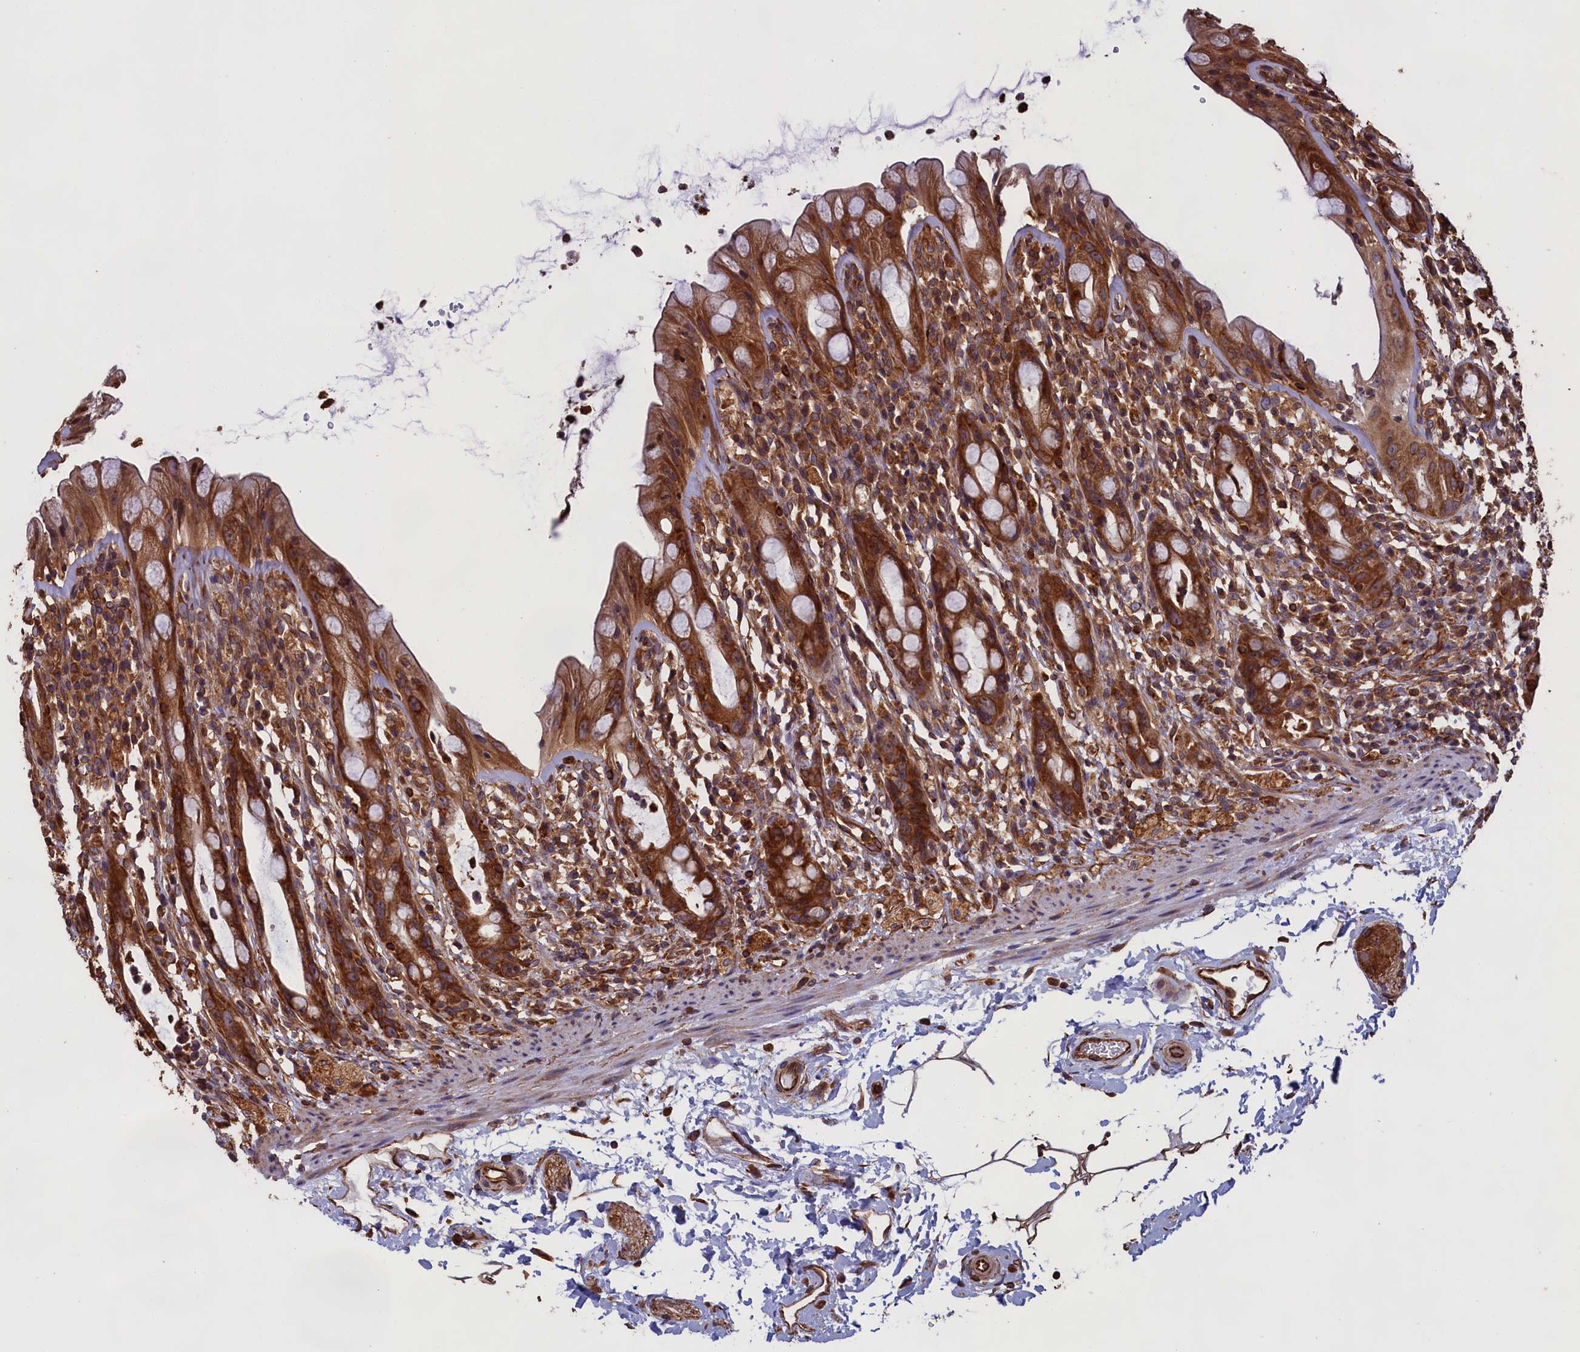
{"staining": {"intensity": "strong", "quantity": ">75%", "location": "cytoplasmic/membranous"}, "tissue": "rectum", "cell_type": "Glandular cells", "image_type": "normal", "snomed": [{"axis": "morphology", "description": "Normal tissue, NOS"}, {"axis": "topography", "description": "Rectum"}], "caption": "Immunohistochemistry histopathology image of unremarkable rectum stained for a protein (brown), which demonstrates high levels of strong cytoplasmic/membranous positivity in about >75% of glandular cells.", "gene": "CCDC124", "patient": {"sex": "male", "age": 44}}